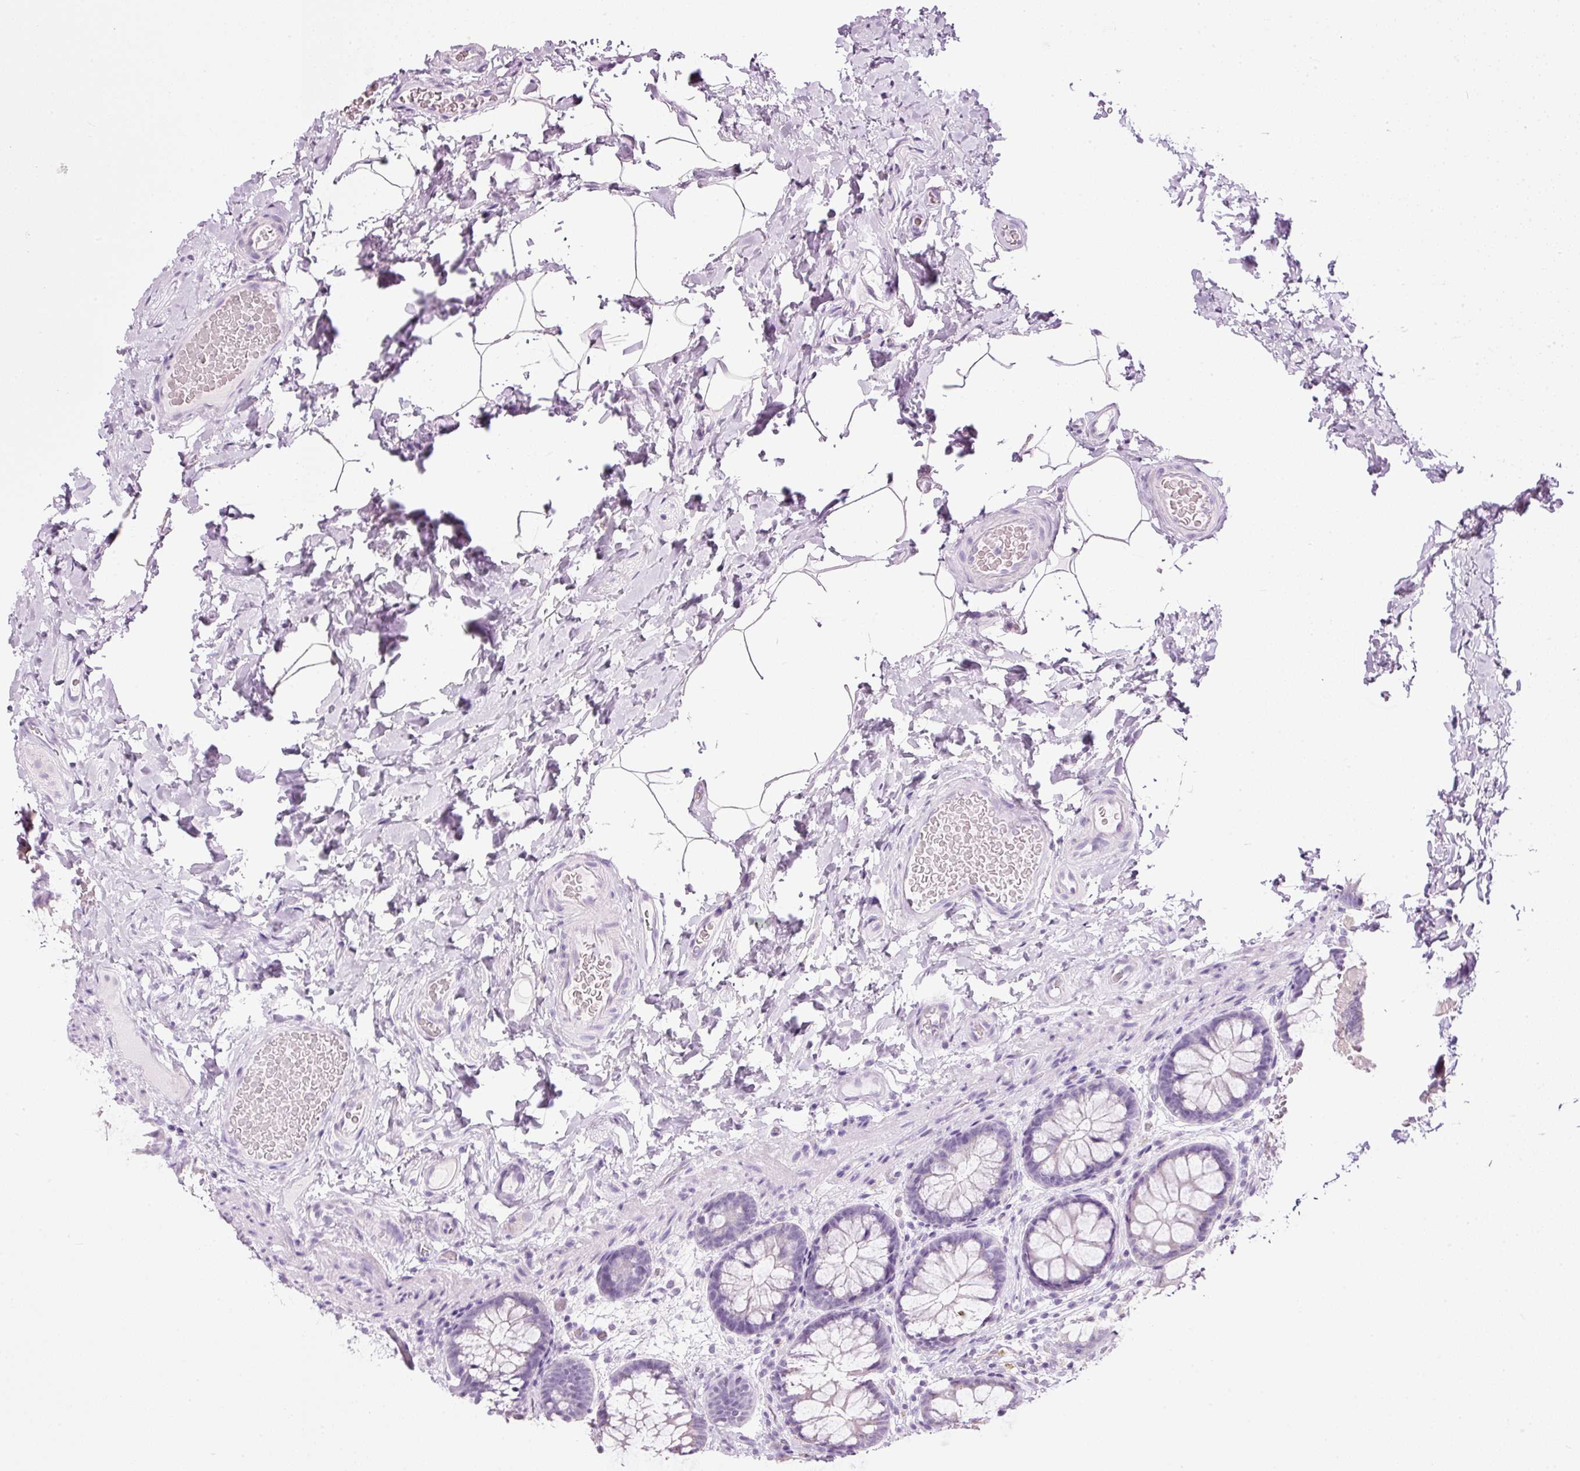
{"staining": {"intensity": "negative", "quantity": "none", "location": "none"}, "tissue": "colon", "cell_type": "Endothelial cells", "image_type": "normal", "snomed": [{"axis": "morphology", "description": "Normal tissue, NOS"}, {"axis": "topography", "description": "Colon"}], "caption": "Endothelial cells are negative for brown protein staining in benign colon. The staining is performed using DAB brown chromogen with nuclei counter-stained in using hematoxylin.", "gene": "ZNF639", "patient": {"sex": "male", "age": 46}}